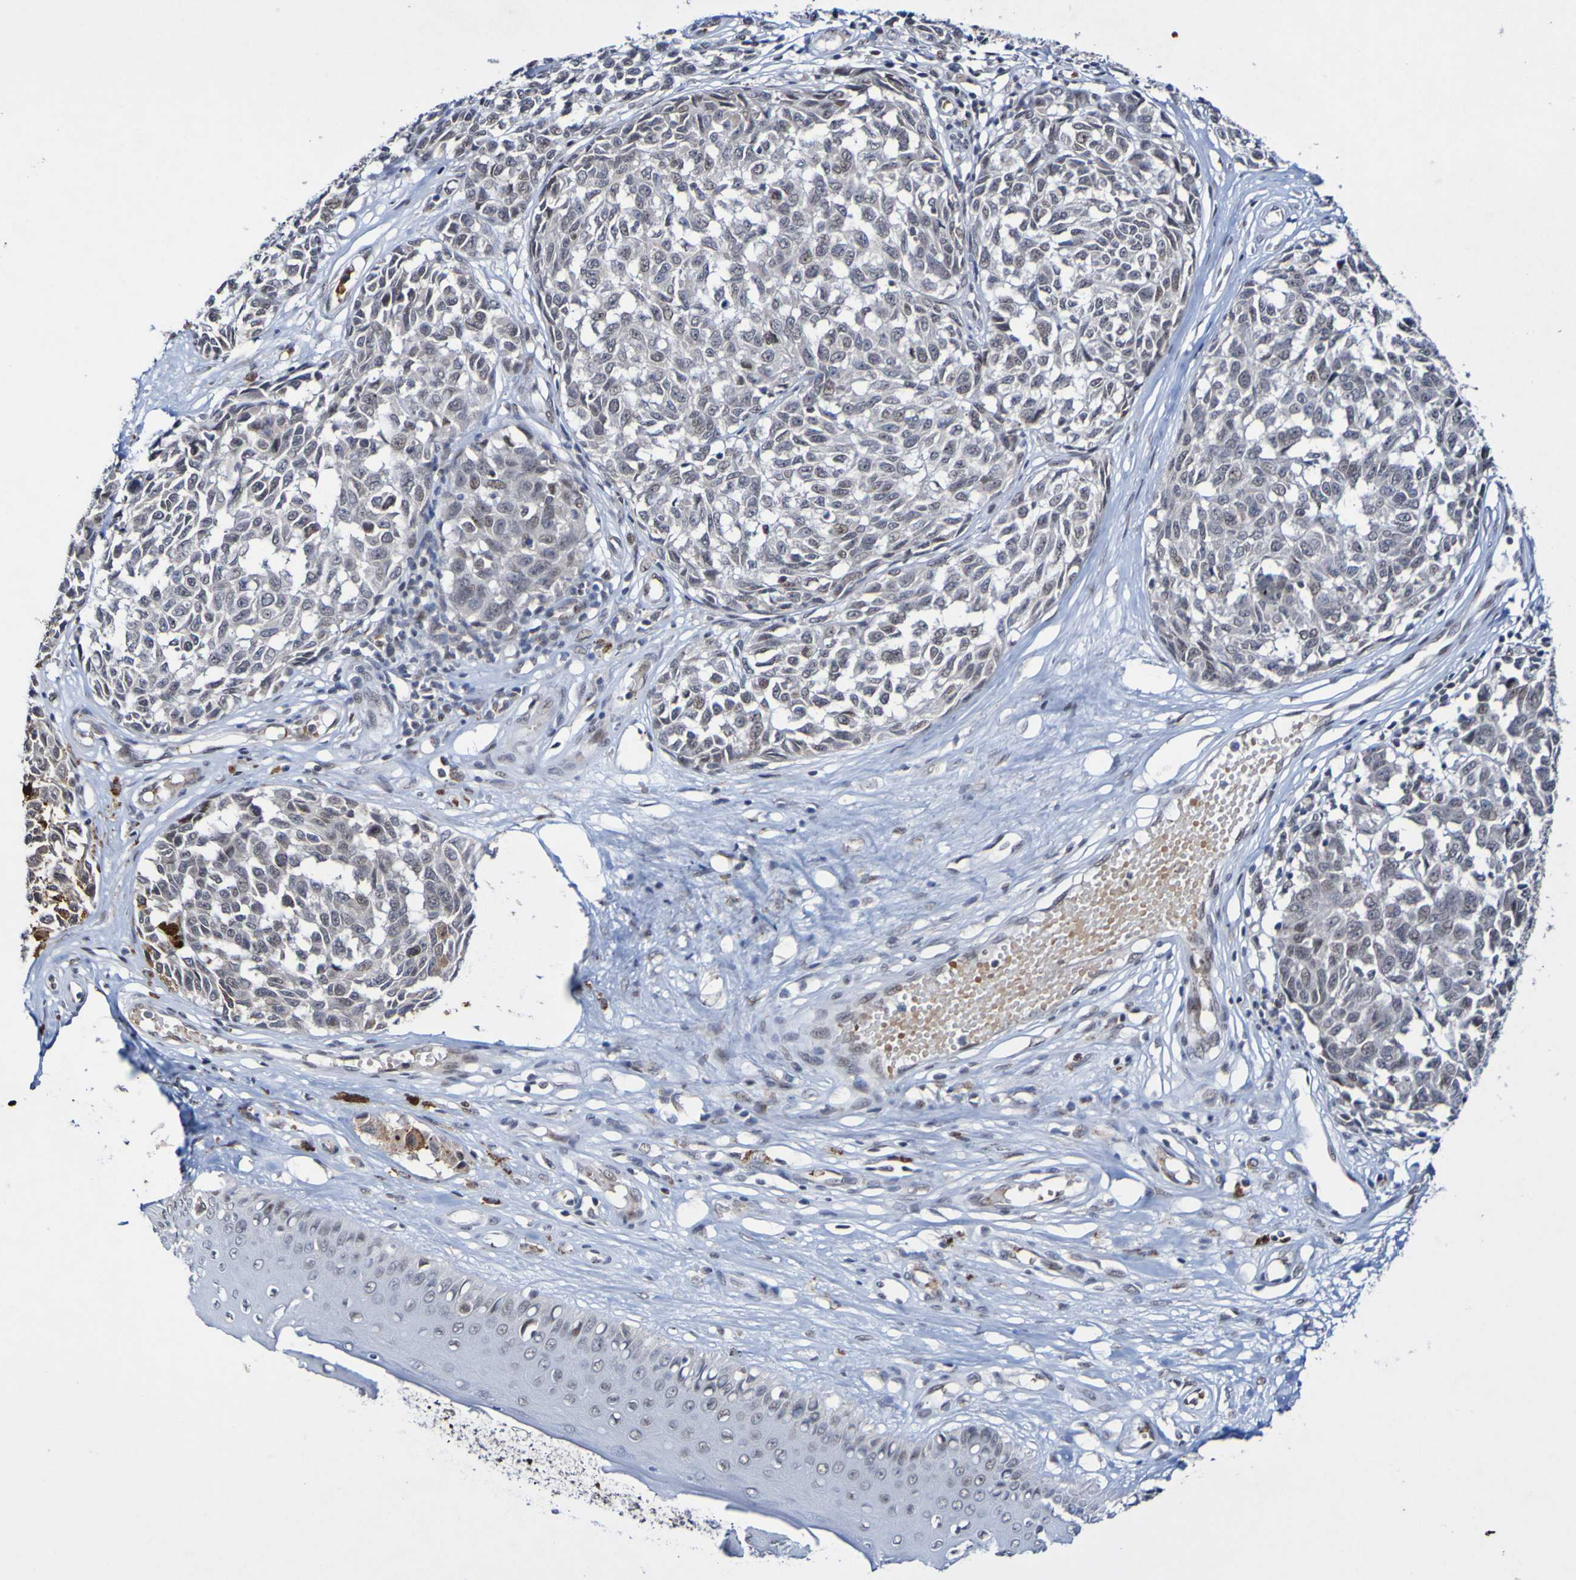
{"staining": {"intensity": "weak", "quantity": "<25%", "location": "nuclear"}, "tissue": "melanoma", "cell_type": "Tumor cells", "image_type": "cancer", "snomed": [{"axis": "morphology", "description": "Malignant melanoma, NOS"}, {"axis": "topography", "description": "Skin"}], "caption": "DAB immunohistochemical staining of human melanoma demonstrates no significant expression in tumor cells.", "gene": "PCGF1", "patient": {"sex": "female", "age": 64}}